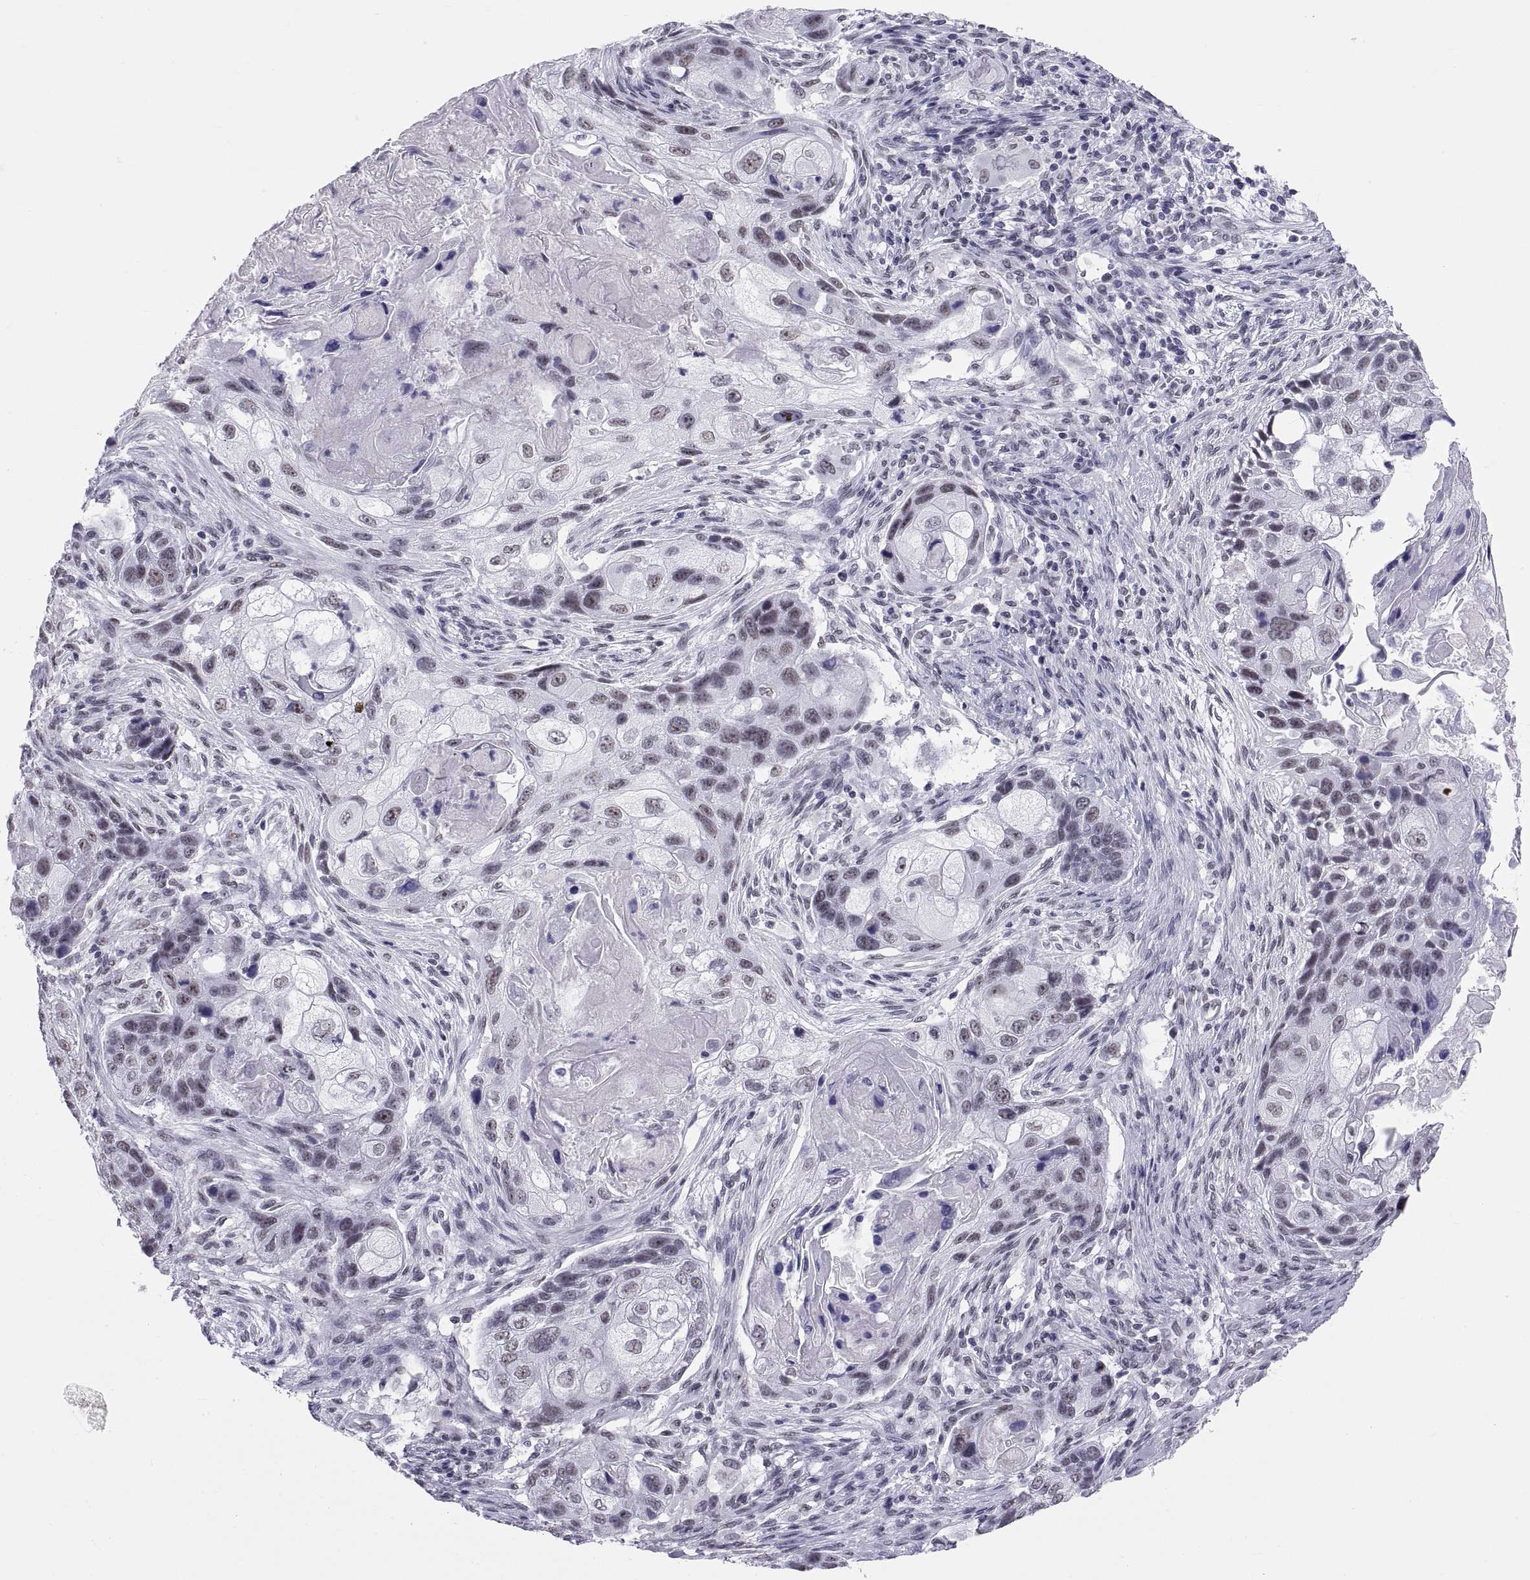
{"staining": {"intensity": "moderate", "quantity": "<25%", "location": "nuclear"}, "tissue": "lung cancer", "cell_type": "Tumor cells", "image_type": "cancer", "snomed": [{"axis": "morphology", "description": "Squamous cell carcinoma, NOS"}, {"axis": "topography", "description": "Lung"}], "caption": "Immunohistochemistry (IHC) (DAB) staining of squamous cell carcinoma (lung) demonstrates moderate nuclear protein staining in approximately <25% of tumor cells.", "gene": "NEUROD6", "patient": {"sex": "male", "age": 69}}